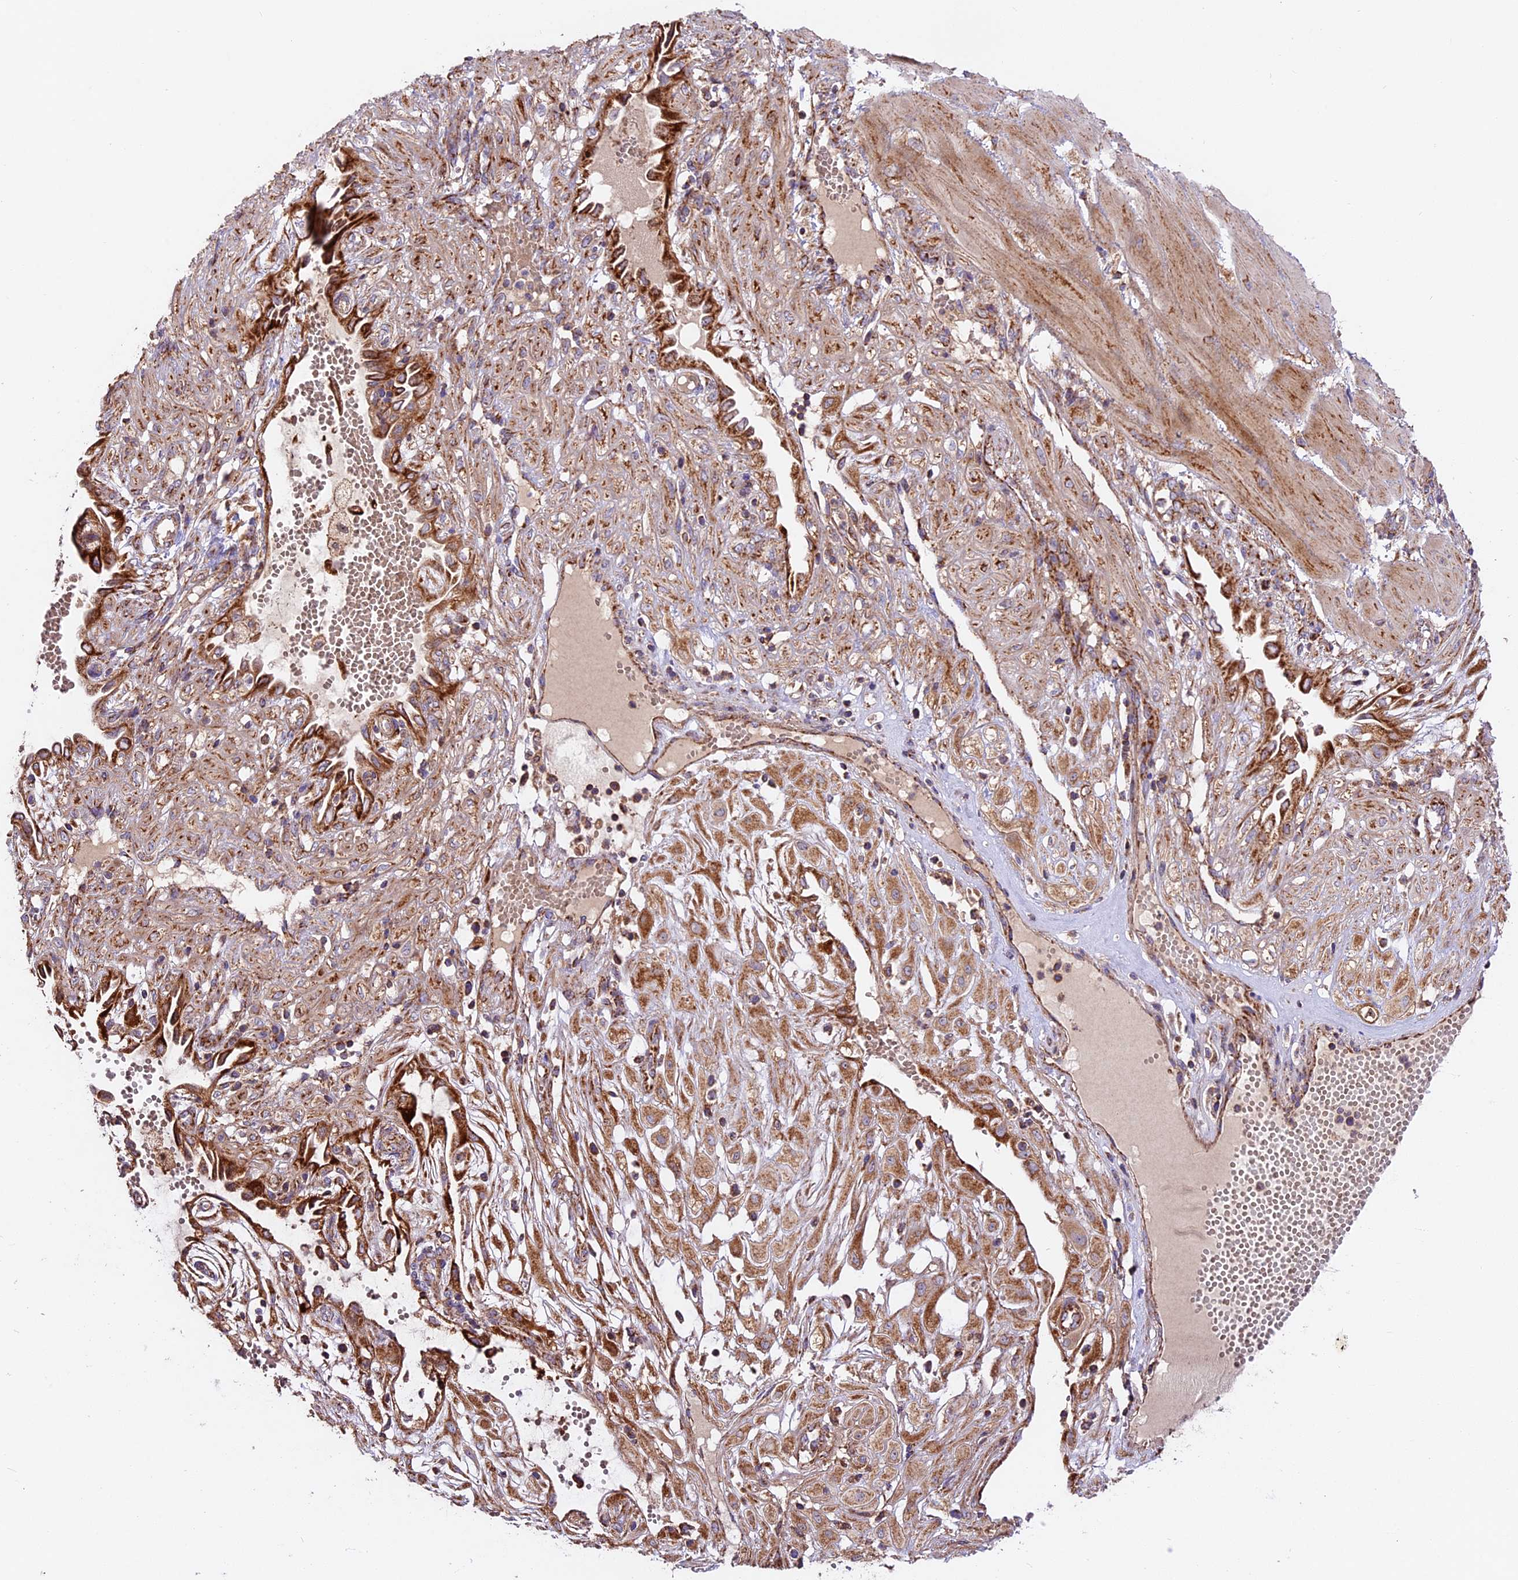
{"staining": {"intensity": "strong", "quantity": ">75%", "location": "cytoplasmic/membranous"}, "tissue": "cervical cancer", "cell_type": "Tumor cells", "image_type": "cancer", "snomed": [{"axis": "morphology", "description": "Squamous cell carcinoma, NOS"}, {"axis": "topography", "description": "Cervix"}], "caption": "DAB (3,3'-diaminobenzidine) immunohistochemical staining of squamous cell carcinoma (cervical) shows strong cytoplasmic/membranous protein staining in approximately >75% of tumor cells. (IHC, brightfield microscopy, high magnification).", "gene": "NDUFA8", "patient": {"sex": "female", "age": 36}}